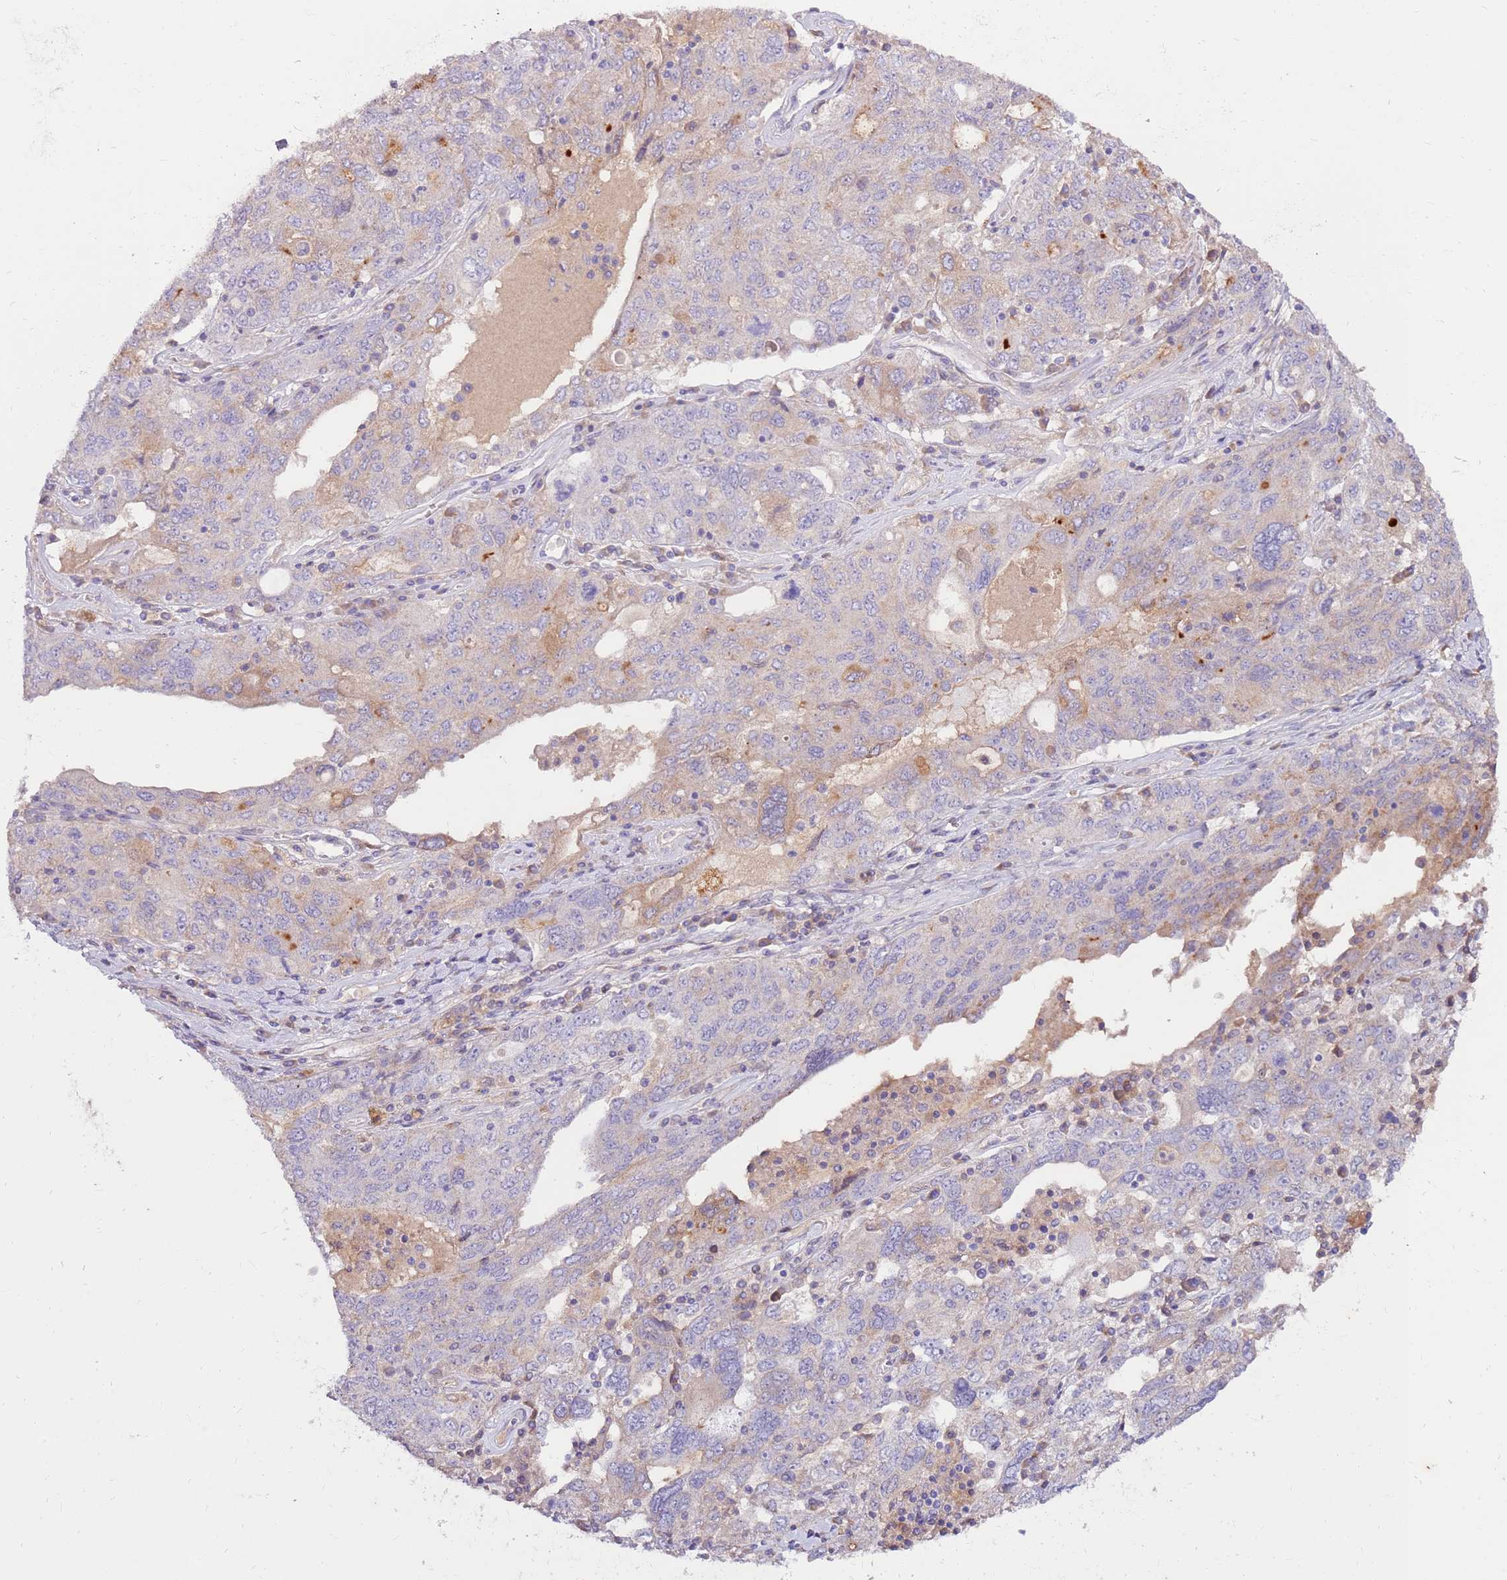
{"staining": {"intensity": "weak", "quantity": "<25%", "location": "cytoplasmic/membranous"}, "tissue": "ovarian cancer", "cell_type": "Tumor cells", "image_type": "cancer", "snomed": [{"axis": "morphology", "description": "Carcinoma, endometroid"}, {"axis": "topography", "description": "Ovary"}], "caption": "Tumor cells show no significant staining in ovarian cancer.", "gene": "SLC44A4", "patient": {"sex": "female", "age": 62}}